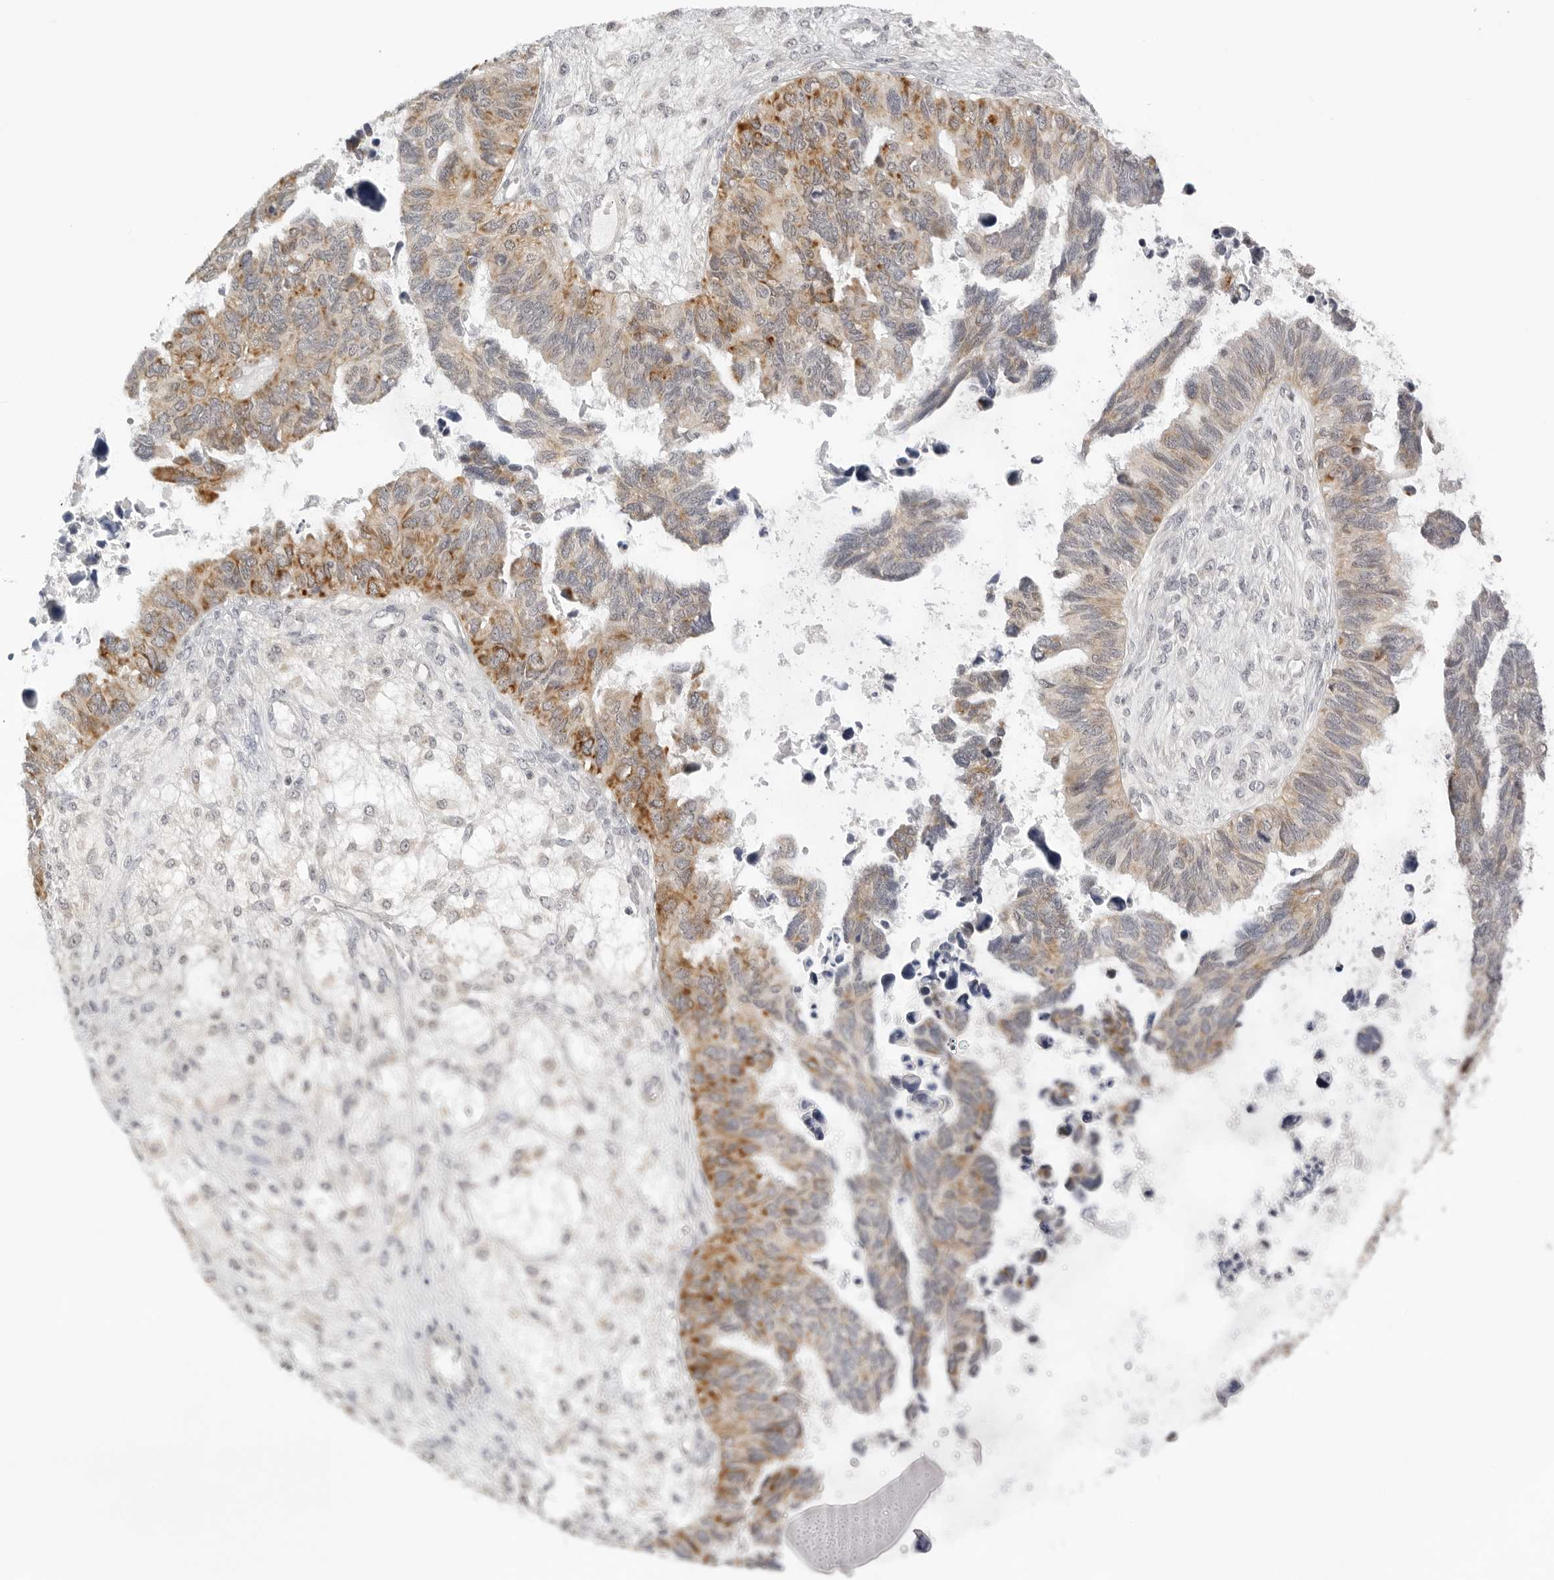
{"staining": {"intensity": "moderate", "quantity": ">75%", "location": "cytoplasmic/membranous"}, "tissue": "ovarian cancer", "cell_type": "Tumor cells", "image_type": "cancer", "snomed": [{"axis": "morphology", "description": "Cystadenocarcinoma, serous, NOS"}, {"axis": "topography", "description": "Ovary"}], "caption": "A histopathology image of human ovarian cancer (serous cystadenocarcinoma) stained for a protein reveals moderate cytoplasmic/membranous brown staining in tumor cells.", "gene": "ACP6", "patient": {"sex": "female", "age": 79}}